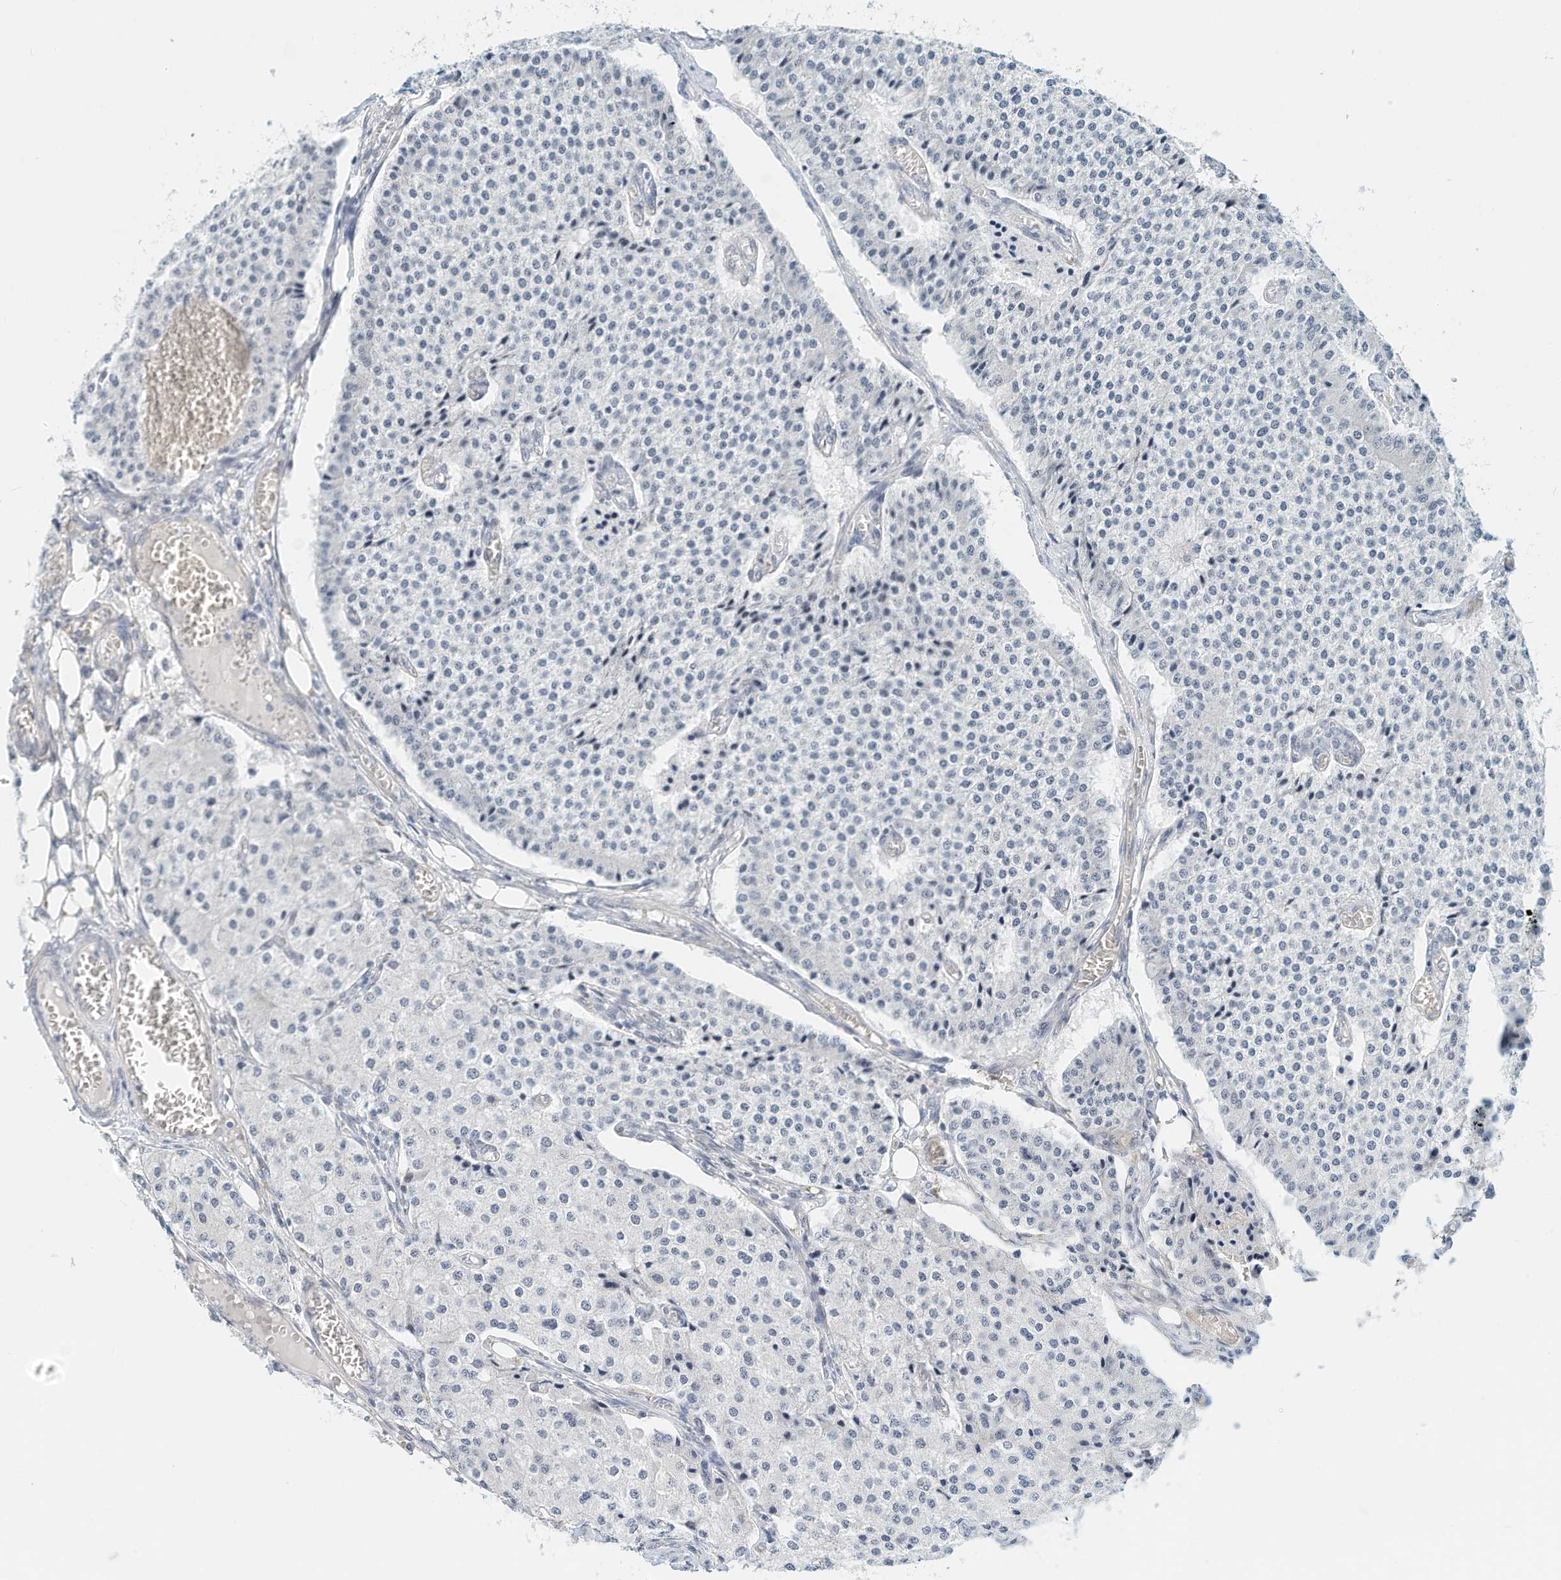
{"staining": {"intensity": "negative", "quantity": "none", "location": "none"}, "tissue": "carcinoid", "cell_type": "Tumor cells", "image_type": "cancer", "snomed": [{"axis": "morphology", "description": "Carcinoid, malignant, NOS"}, {"axis": "topography", "description": "Colon"}], "caption": "High magnification brightfield microscopy of malignant carcinoid stained with DAB (3,3'-diaminobenzidine) (brown) and counterstained with hematoxylin (blue): tumor cells show no significant expression.", "gene": "ARHGAP28", "patient": {"sex": "female", "age": 52}}